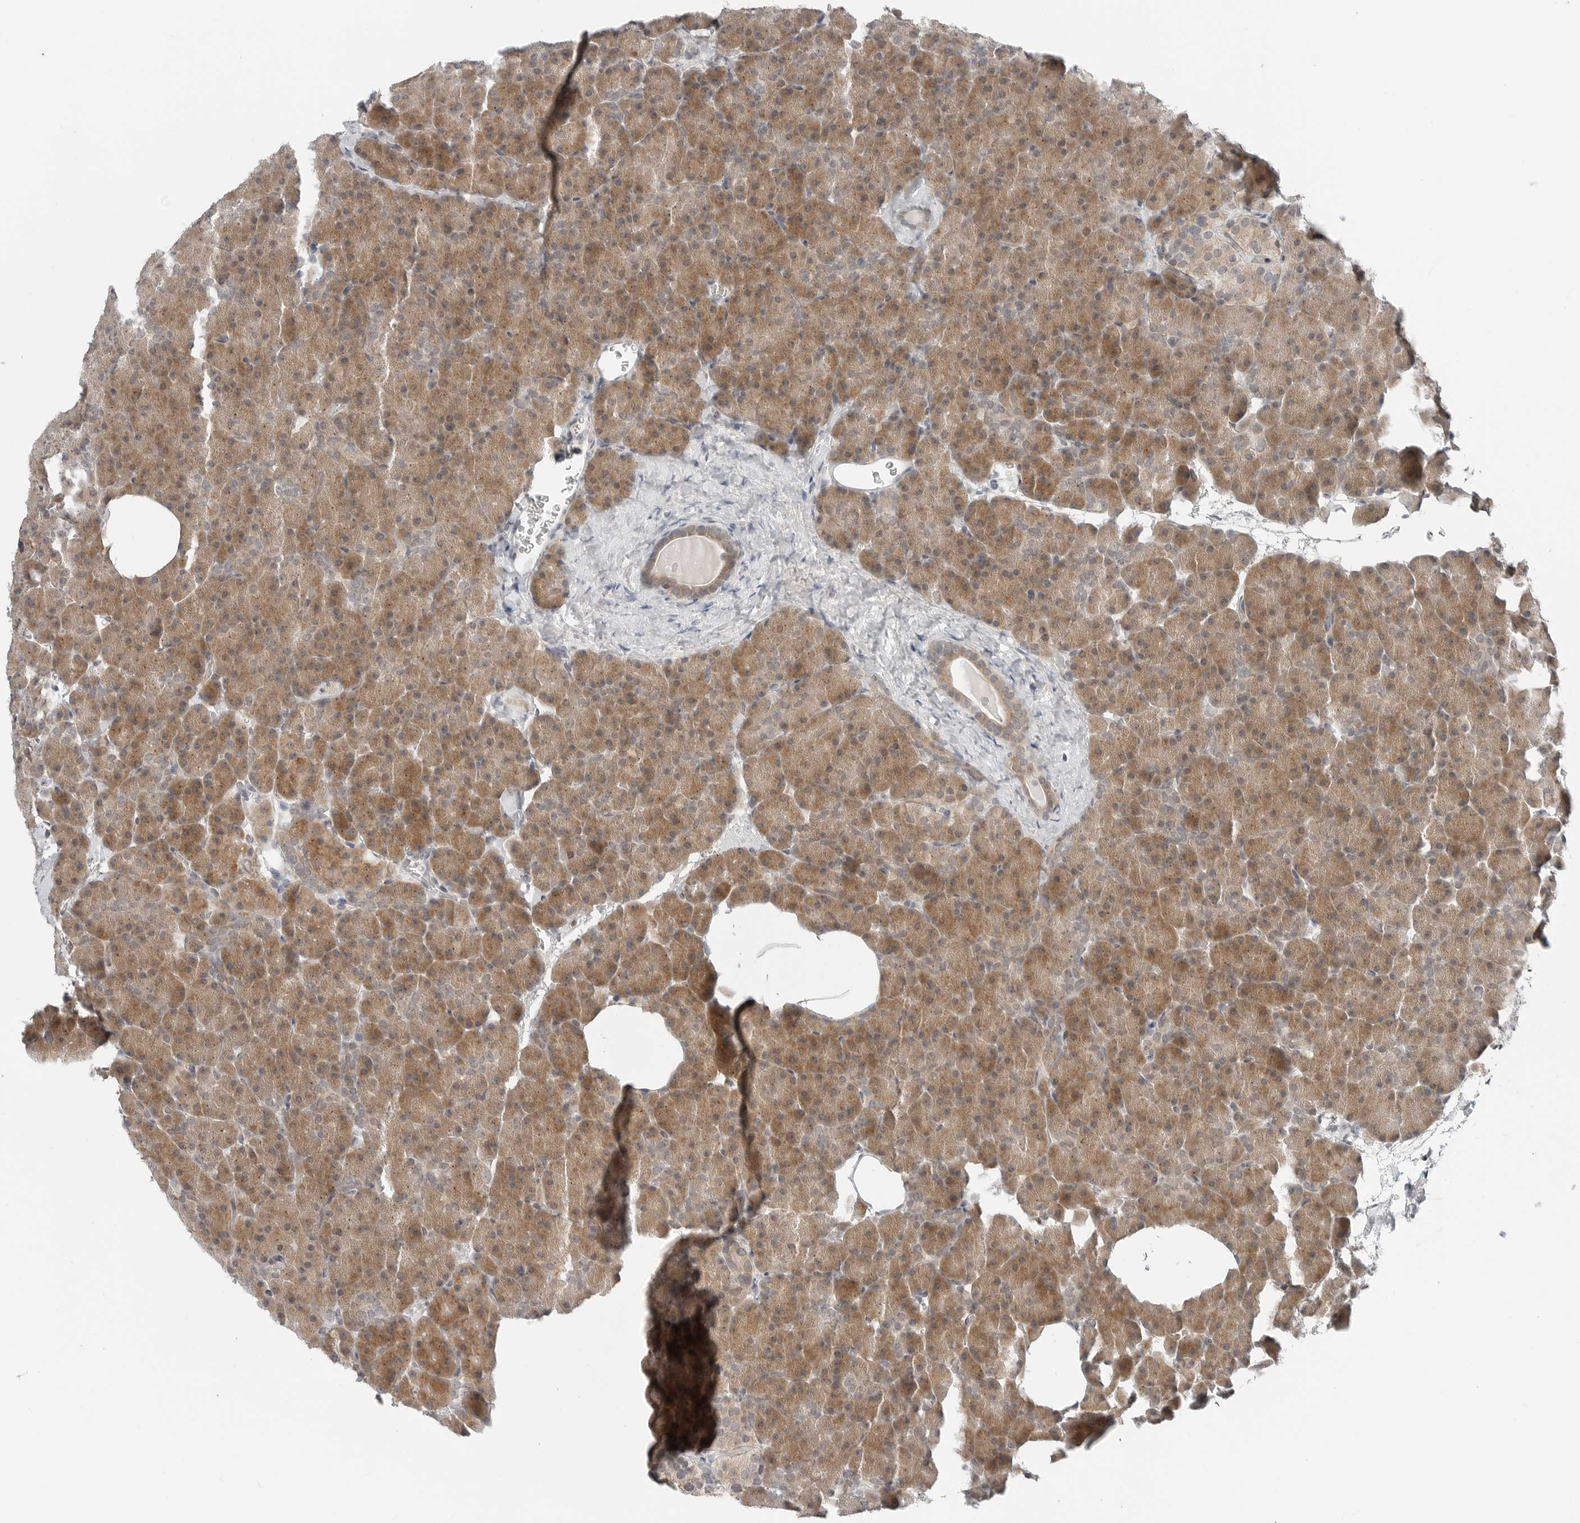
{"staining": {"intensity": "moderate", "quantity": ">75%", "location": "cytoplasmic/membranous"}, "tissue": "pancreas", "cell_type": "Exocrine glandular cells", "image_type": "normal", "snomed": [{"axis": "morphology", "description": "Normal tissue, NOS"}, {"axis": "morphology", "description": "Carcinoid, malignant, NOS"}, {"axis": "topography", "description": "Pancreas"}], "caption": "Moderate cytoplasmic/membranous staining for a protein is present in approximately >75% of exocrine glandular cells of benign pancreas using IHC.", "gene": "FCRLB", "patient": {"sex": "female", "age": 35}}